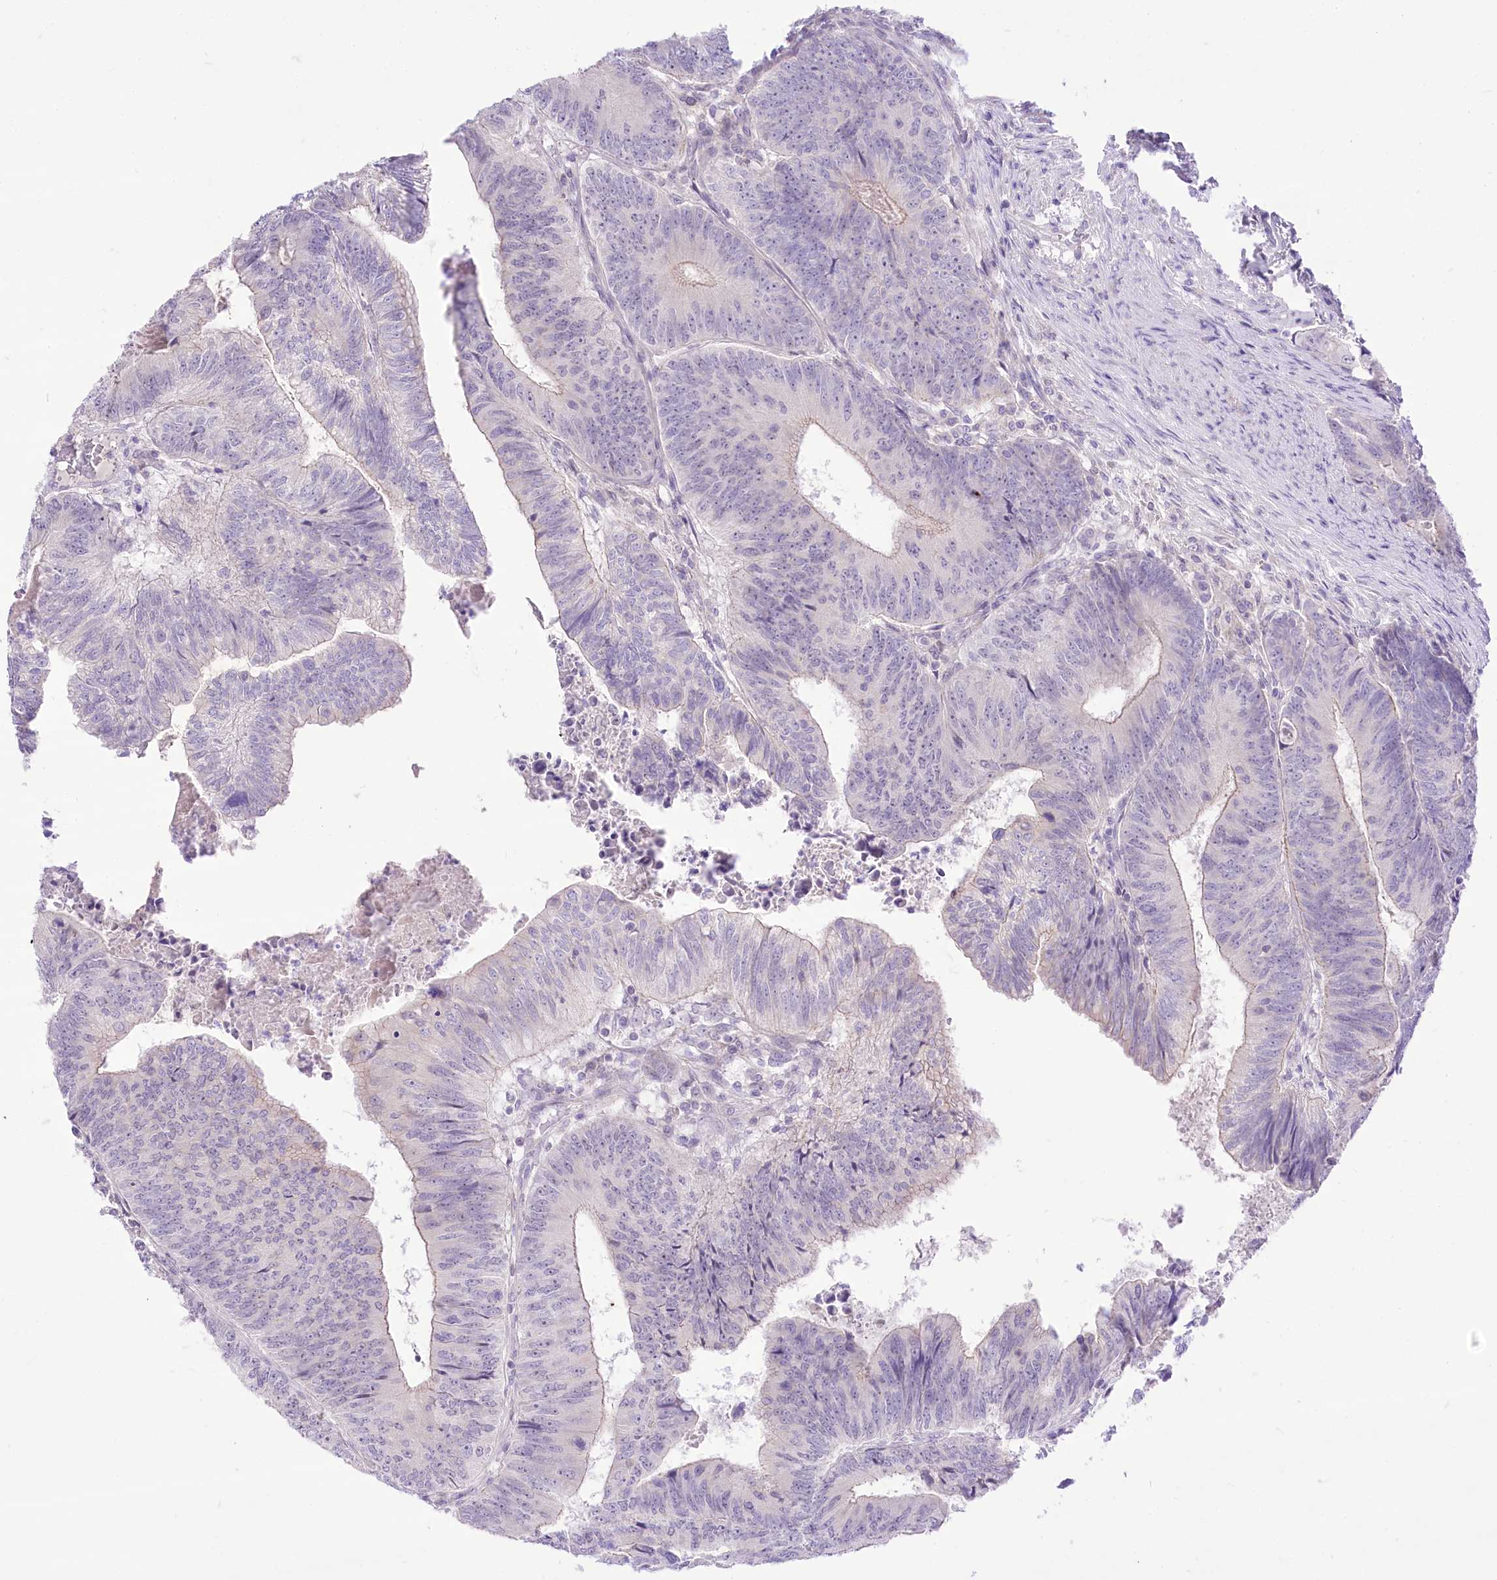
{"staining": {"intensity": "negative", "quantity": "none", "location": "none"}, "tissue": "colorectal cancer", "cell_type": "Tumor cells", "image_type": "cancer", "snomed": [{"axis": "morphology", "description": "Adenocarcinoma, NOS"}, {"axis": "topography", "description": "Colon"}], "caption": "A high-resolution histopathology image shows immunohistochemistry staining of colorectal cancer, which exhibits no significant expression in tumor cells.", "gene": "HELT", "patient": {"sex": "female", "age": 67}}